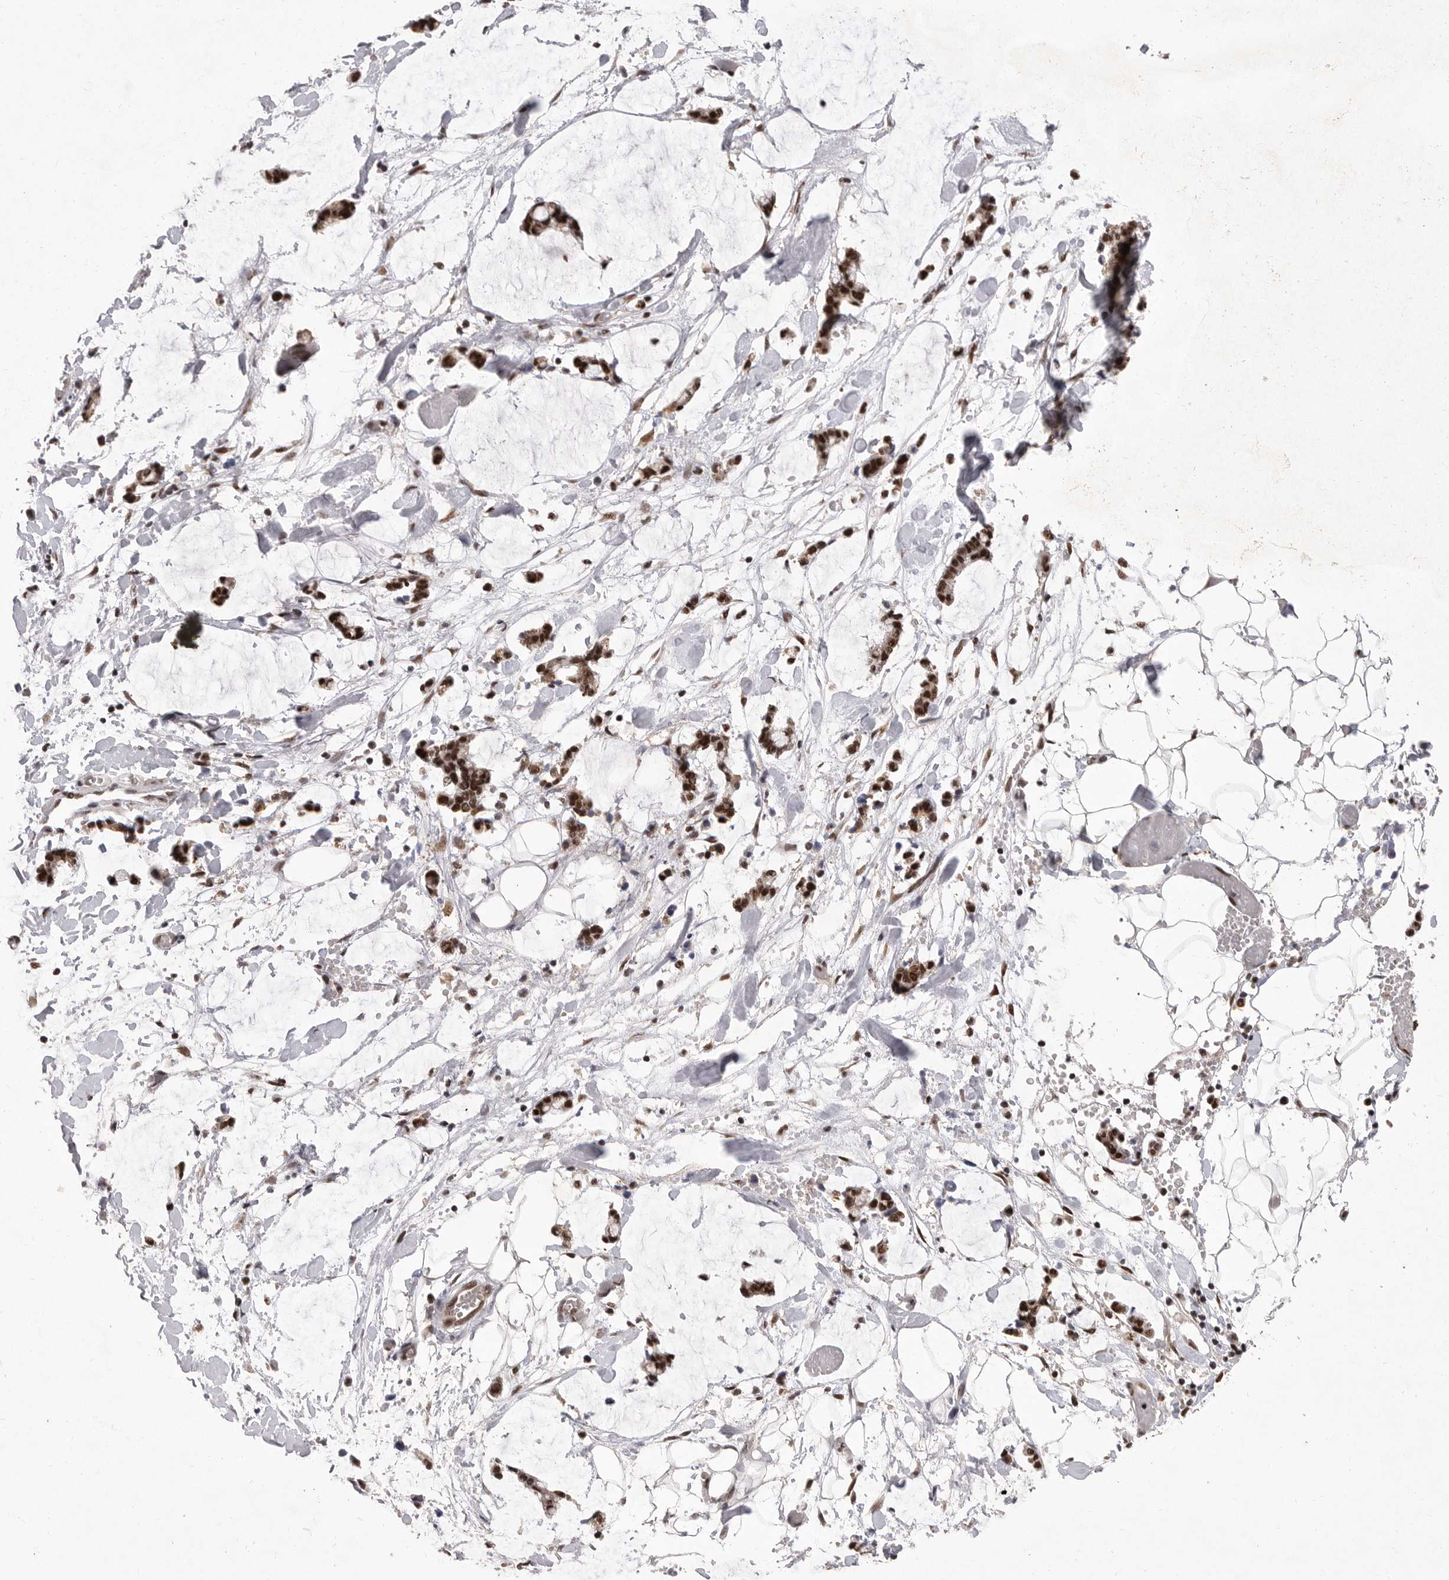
{"staining": {"intensity": "moderate", "quantity": ">75%", "location": "nuclear"}, "tissue": "adipose tissue", "cell_type": "Adipocytes", "image_type": "normal", "snomed": [{"axis": "morphology", "description": "Normal tissue, NOS"}, {"axis": "morphology", "description": "Adenocarcinoma, NOS"}, {"axis": "topography", "description": "Smooth muscle"}, {"axis": "topography", "description": "Colon"}], "caption": "Immunohistochemical staining of benign human adipose tissue reveals >75% levels of moderate nuclear protein staining in approximately >75% of adipocytes.", "gene": "PPP1R8", "patient": {"sex": "male", "age": 14}}